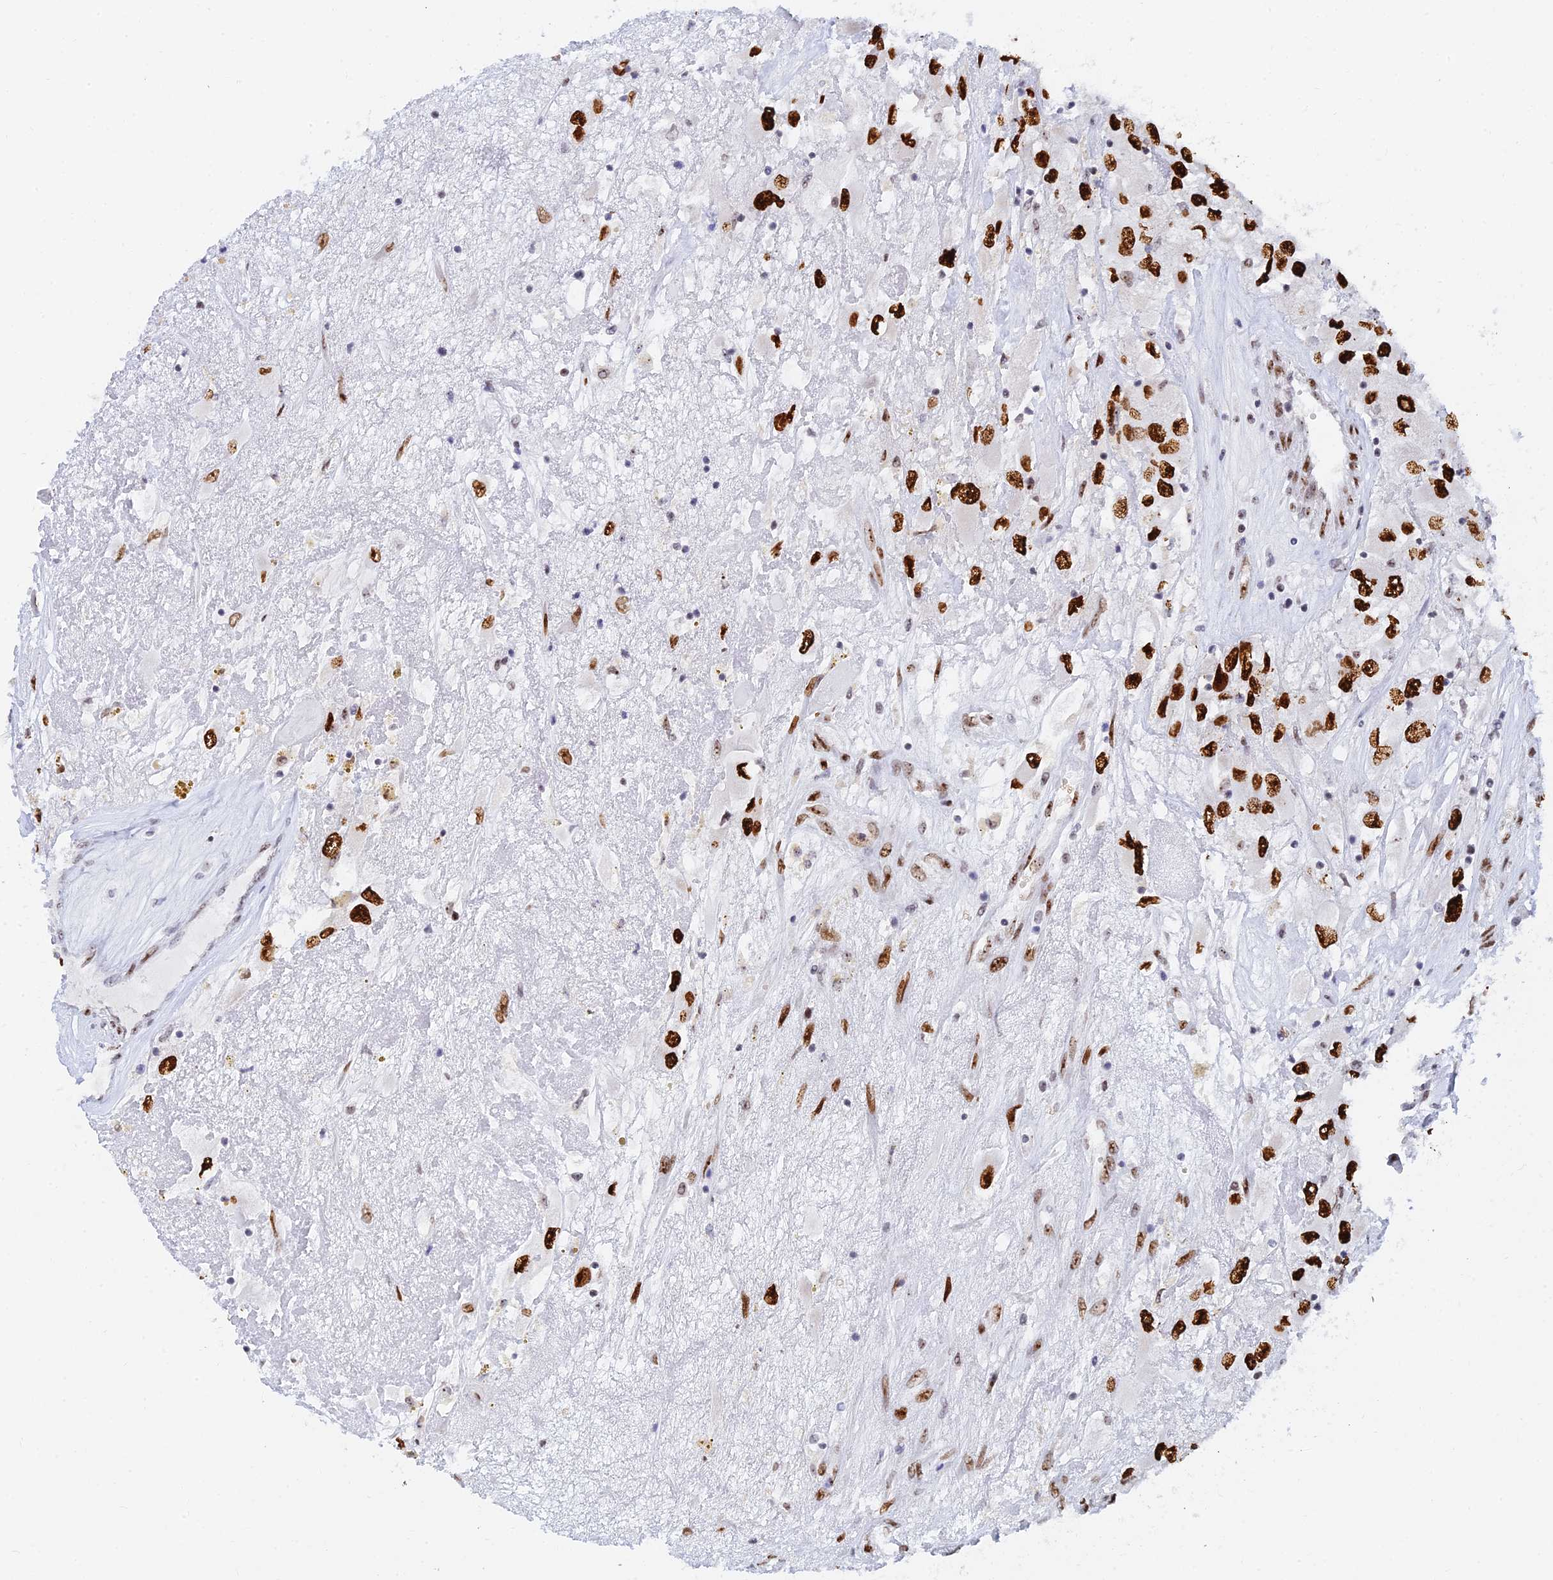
{"staining": {"intensity": "strong", "quantity": ">75%", "location": "nuclear"}, "tissue": "renal cancer", "cell_type": "Tumor cells", "image_type": "cancer", "snomed": [{"axis": "morphology", "description": "Adenocarcinoma, NOS"}, {"axis": "topography", "description": "Kidney"}], "caption": "Protein analysis of renal cancer (adenocarcinoma) tissue displays strong nuclear positivity in about >75% of tumor cells.", "gene": "RSL1D1", "patient": {"sex": "female", "age": 52}}